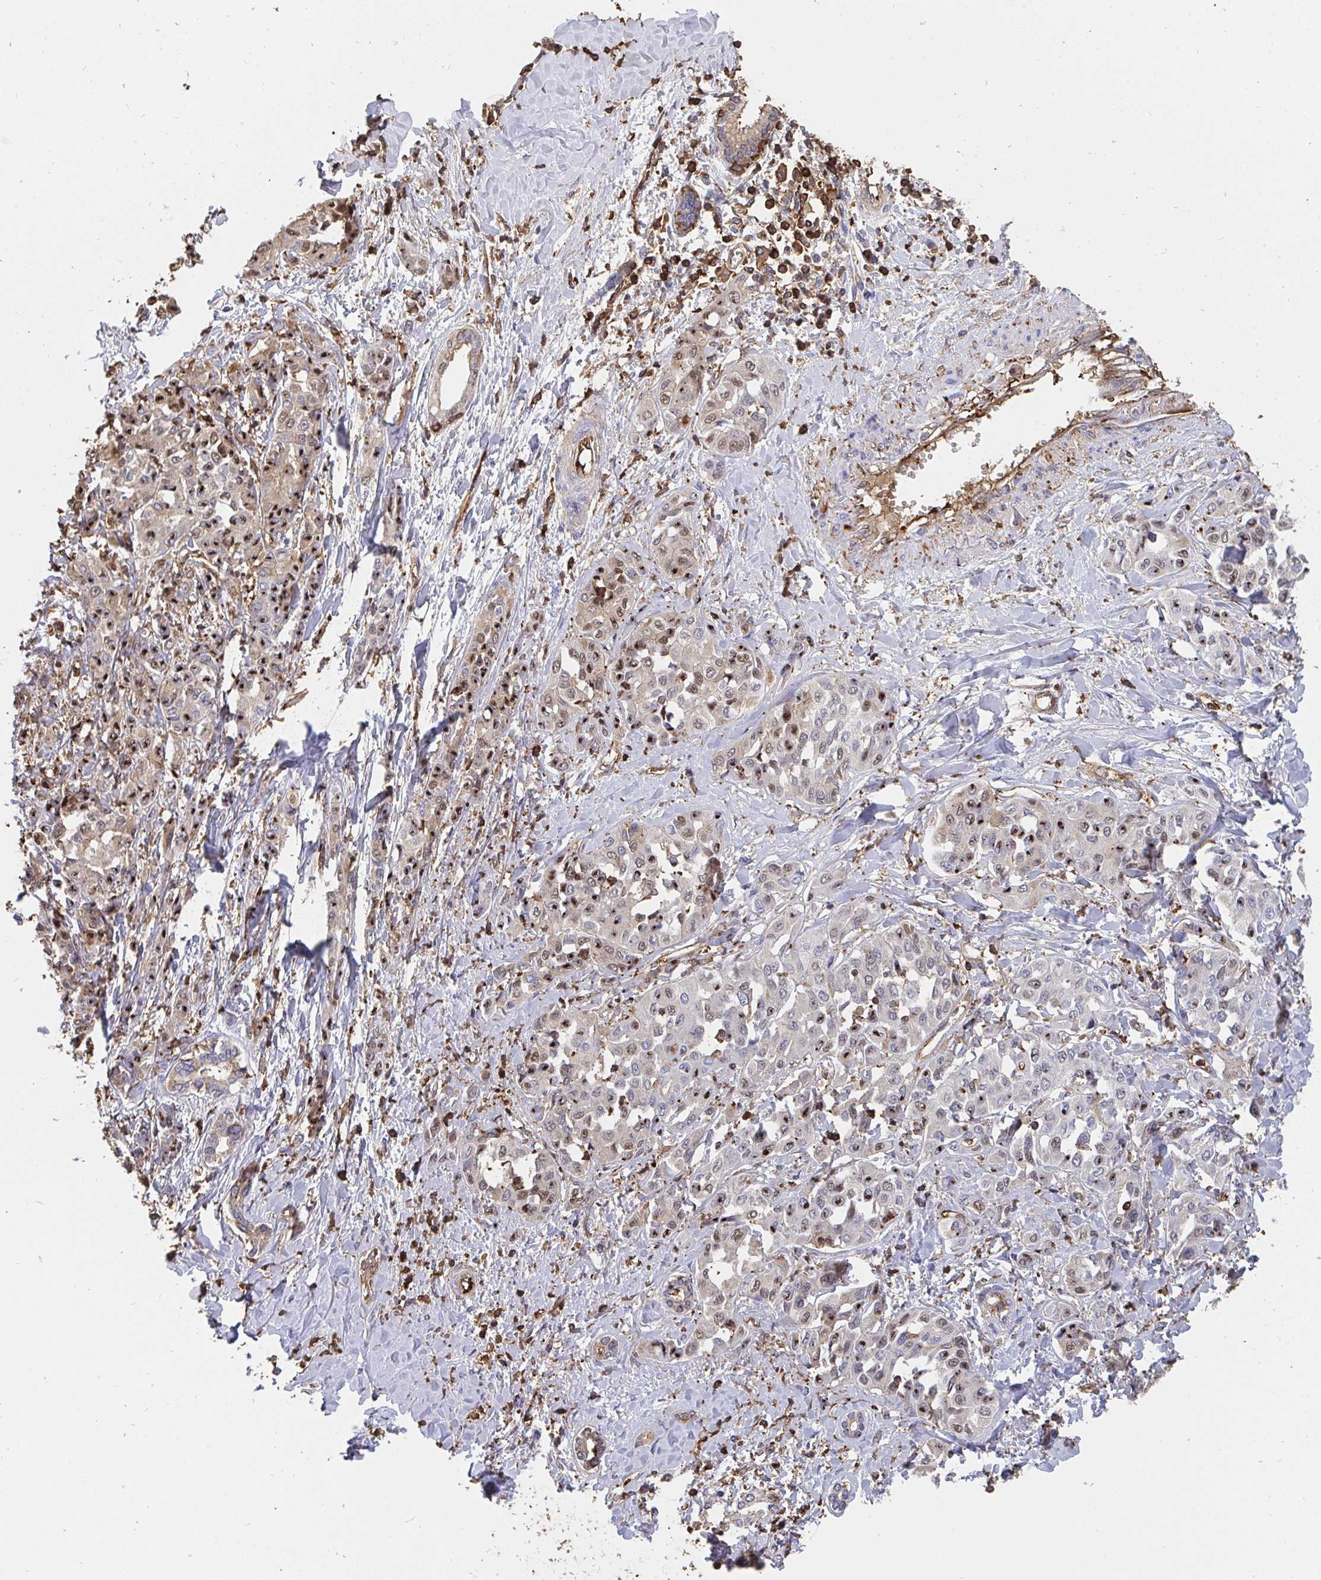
{"staining": {"intensity": "strong", "quantity": "<25%", "location": "cytoplasmic/membranous,nuclear"}, "tissue": "liver cancer", "cell_type": "Tumor cells", "image_type": "cancer", "snomed": [{"axis": "morphology", "description": "Cholangiocarcinoma"}, {"axis": "topography", "description": "Liver"}], "caption": "A micrograph showing strong cytoplasmic/membranous and nuclear staining in about <25% of tumor cells in liver cholangiocarcinoma, as visualized by brown immunohistochemical staining.", "gene": "CFL1", "patient": {"sex": "female", "age": 77}}